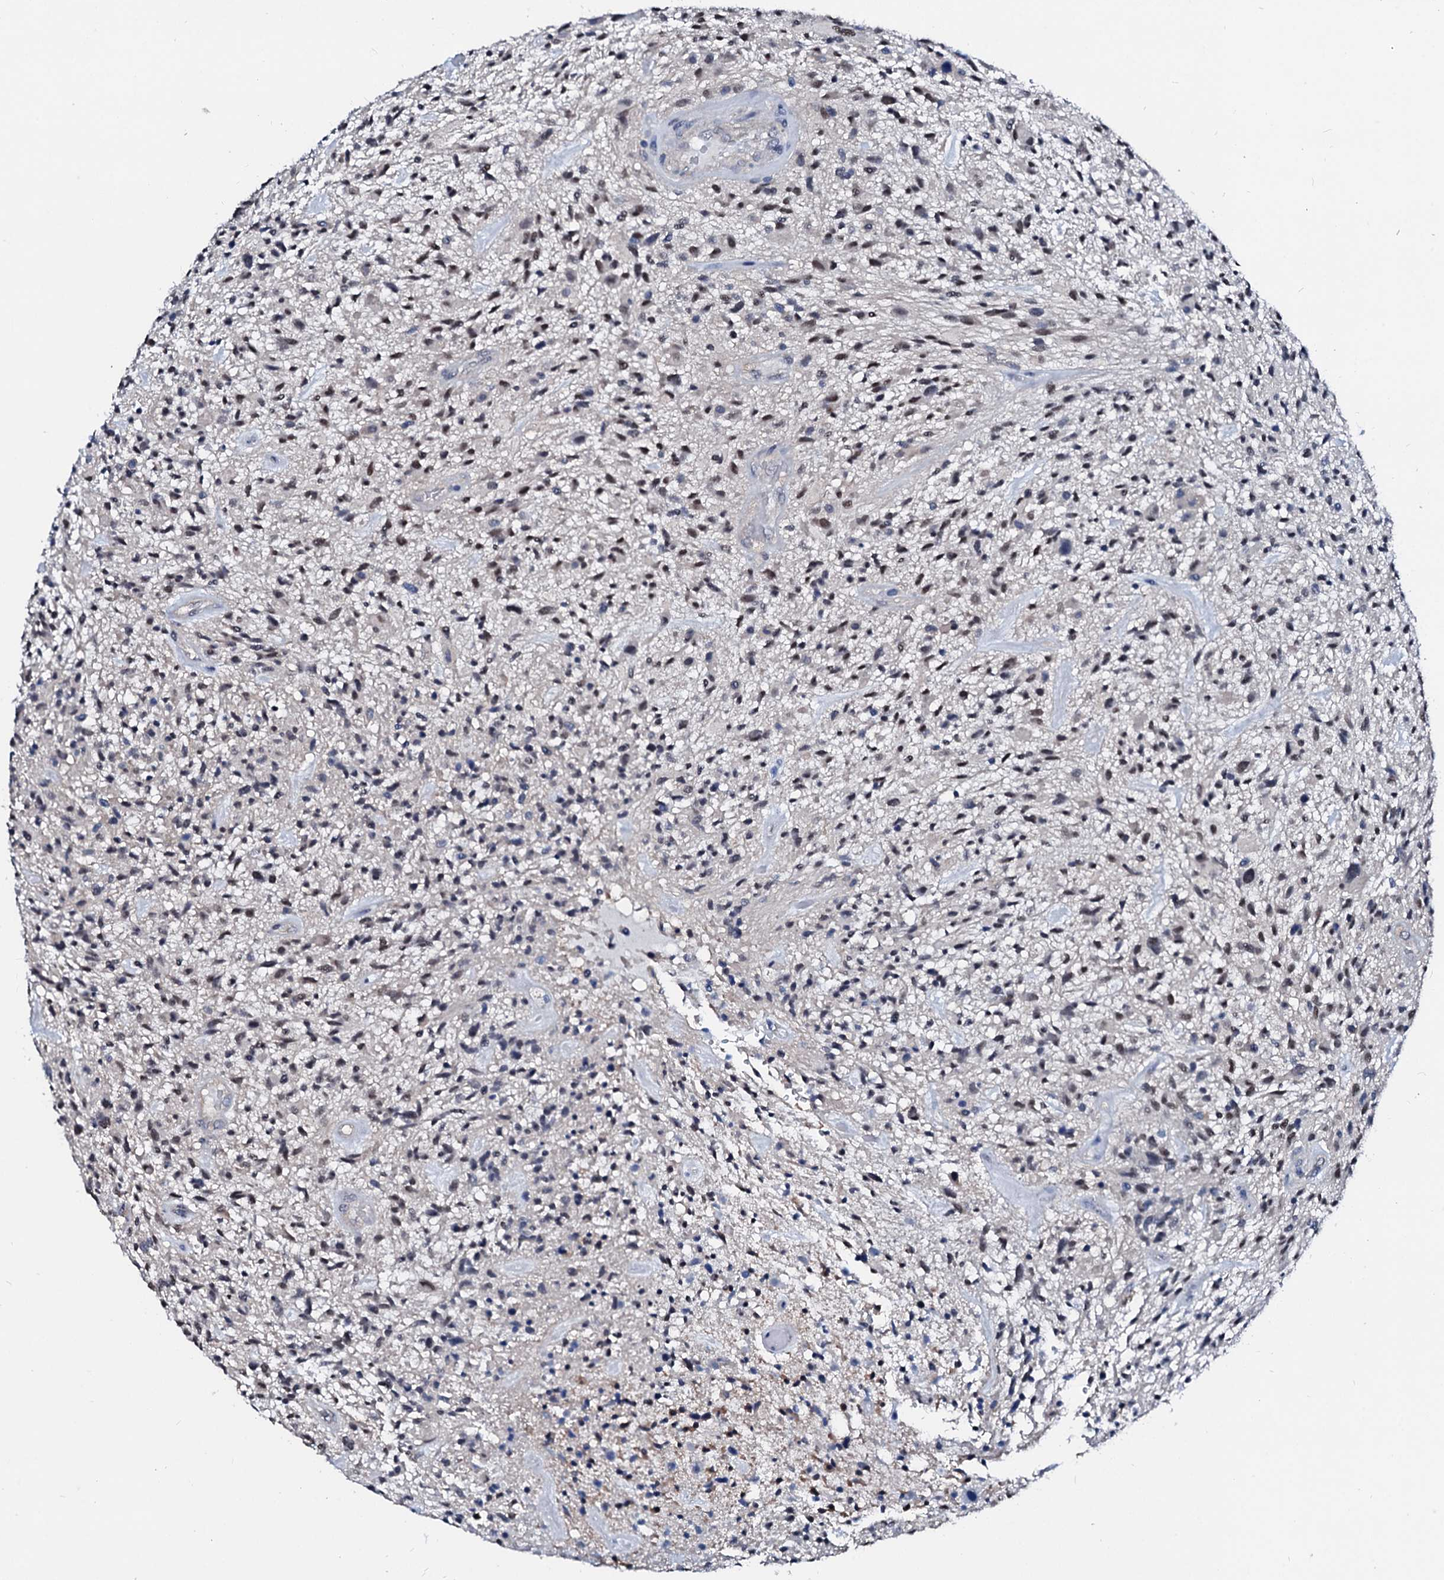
{"staining": {"intensity": "moderate", "quantity": "25%-75%", "location": "nuclear"}, "tissue": "glioma", "cell_type": "Tumor cells", "image_type": "cancer", "snomed": [{"axis": "morphology", "description": "Glioma, malignant, High grade"}, {"axis": "topography", "description": "Brain"}], "caption": "High-power microscopy captured an IHC photomicrograph of glioma, revealing moderate nuclear positivity in about 25%-75% of tumor cells. The protein of interest is stained brown, and the nuclei are stained in blue (DAB IHC with brightfield microscopy, high magnification).", "gene": "CSN2", "patient": {"sex": "male", "age": 47}}